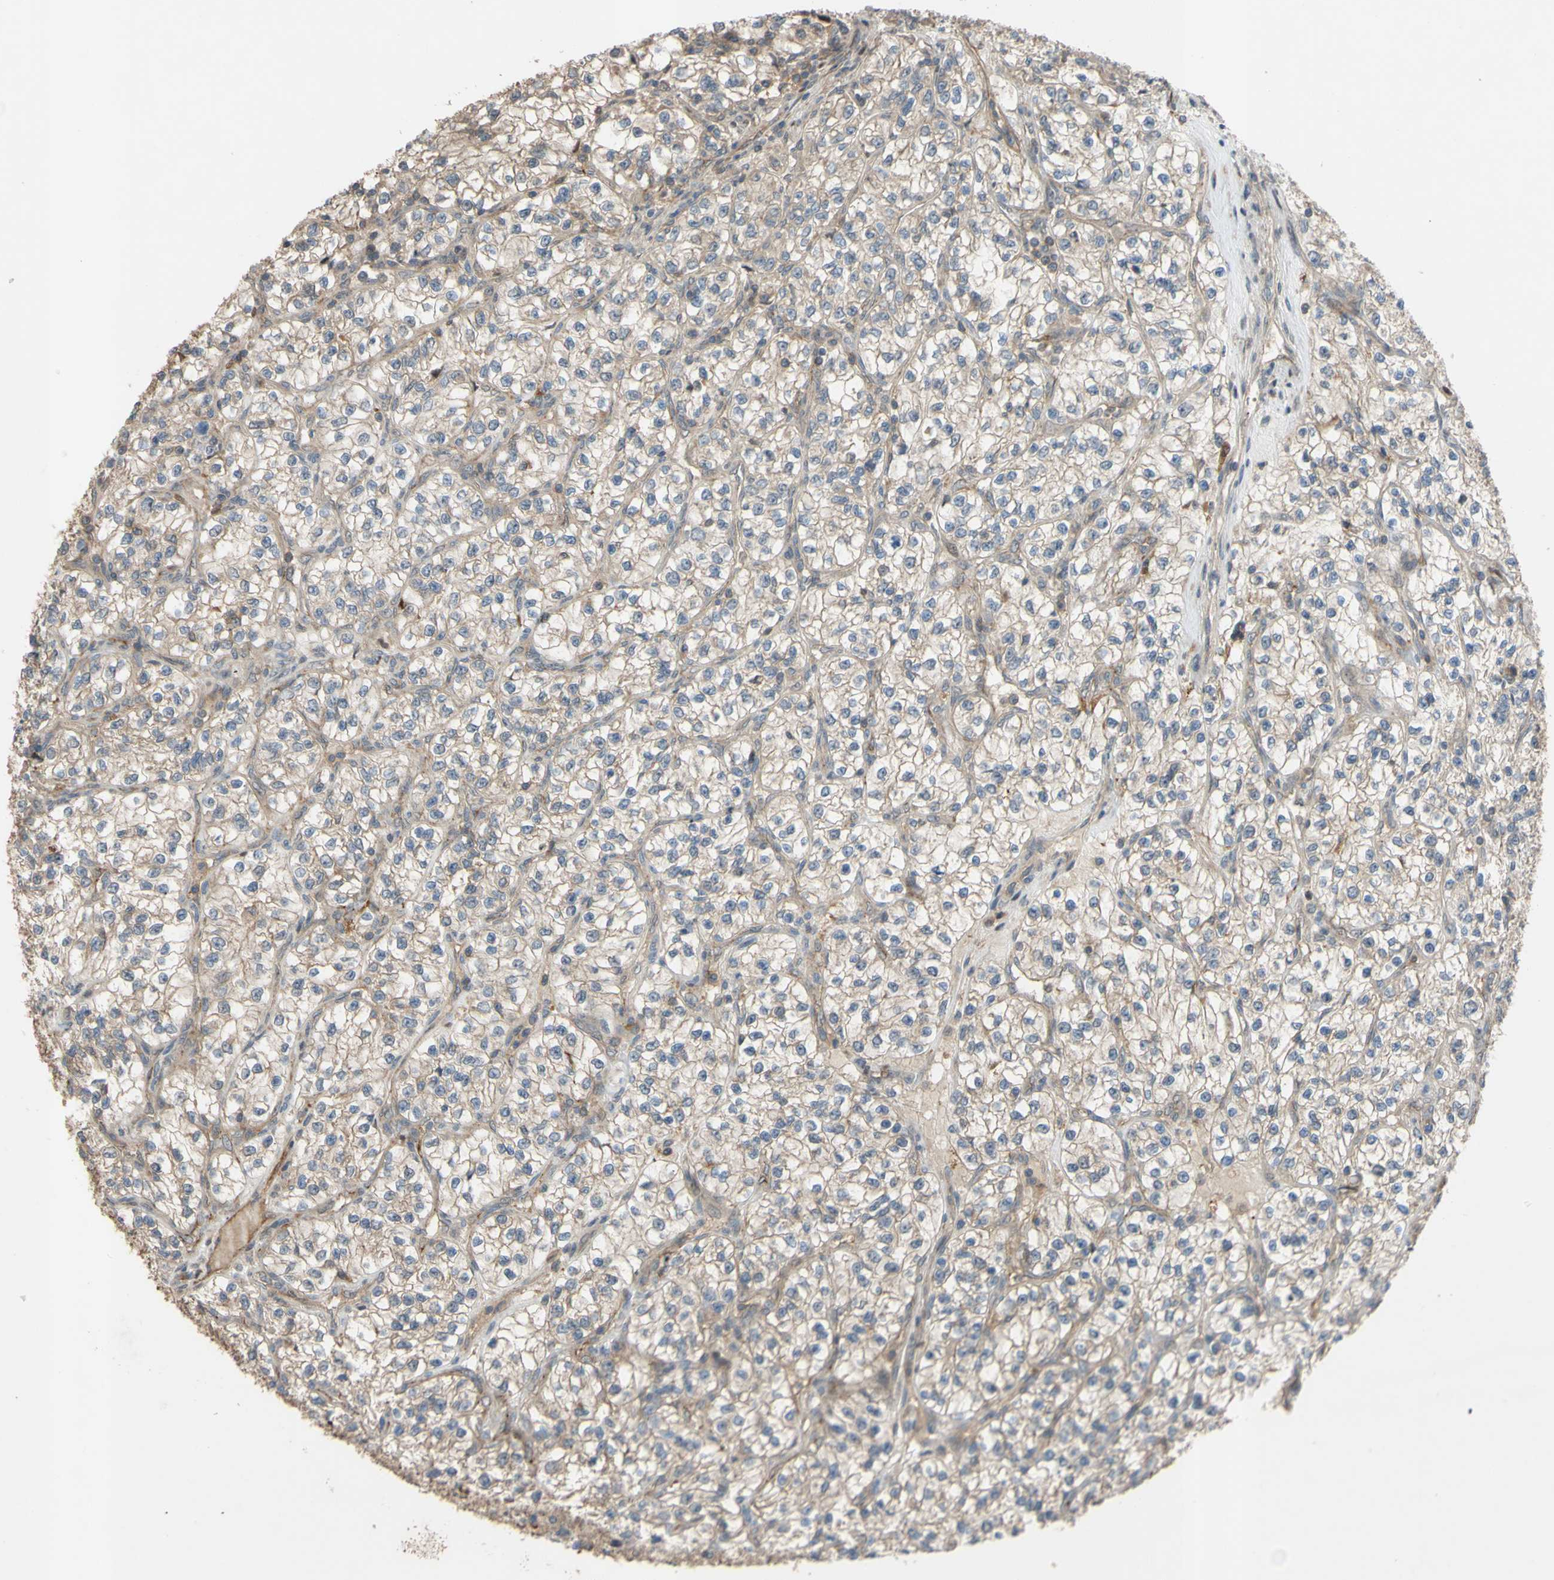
{"staining": {"intensity": "weak", "quantity": ">75%", "location": "cytoplasmic/membranous"}, "tissue": "renal cancer", "cell_type": "Tumor cells", "image_type": "cancer", "snomed": [{"axis": "morphology", "description": "Adenocarcinoma, NOS"}, {"axis": "topography", "description": "Kidney"}], "caption": "Immunohistochemistry (IHC) staining of renal cancer, which displays low levels of weak cytoplasmic/membranous expression in approximately >75% of tumor cells indicating weak cytoplasmic/membranous protein staining. The staining was performed using DAB (brown) for protein detection and nuclei were counterstained in hematoxylin (blue).", "gene": "SHROOM4", "patient": {"sex": "female", "age": 57}}